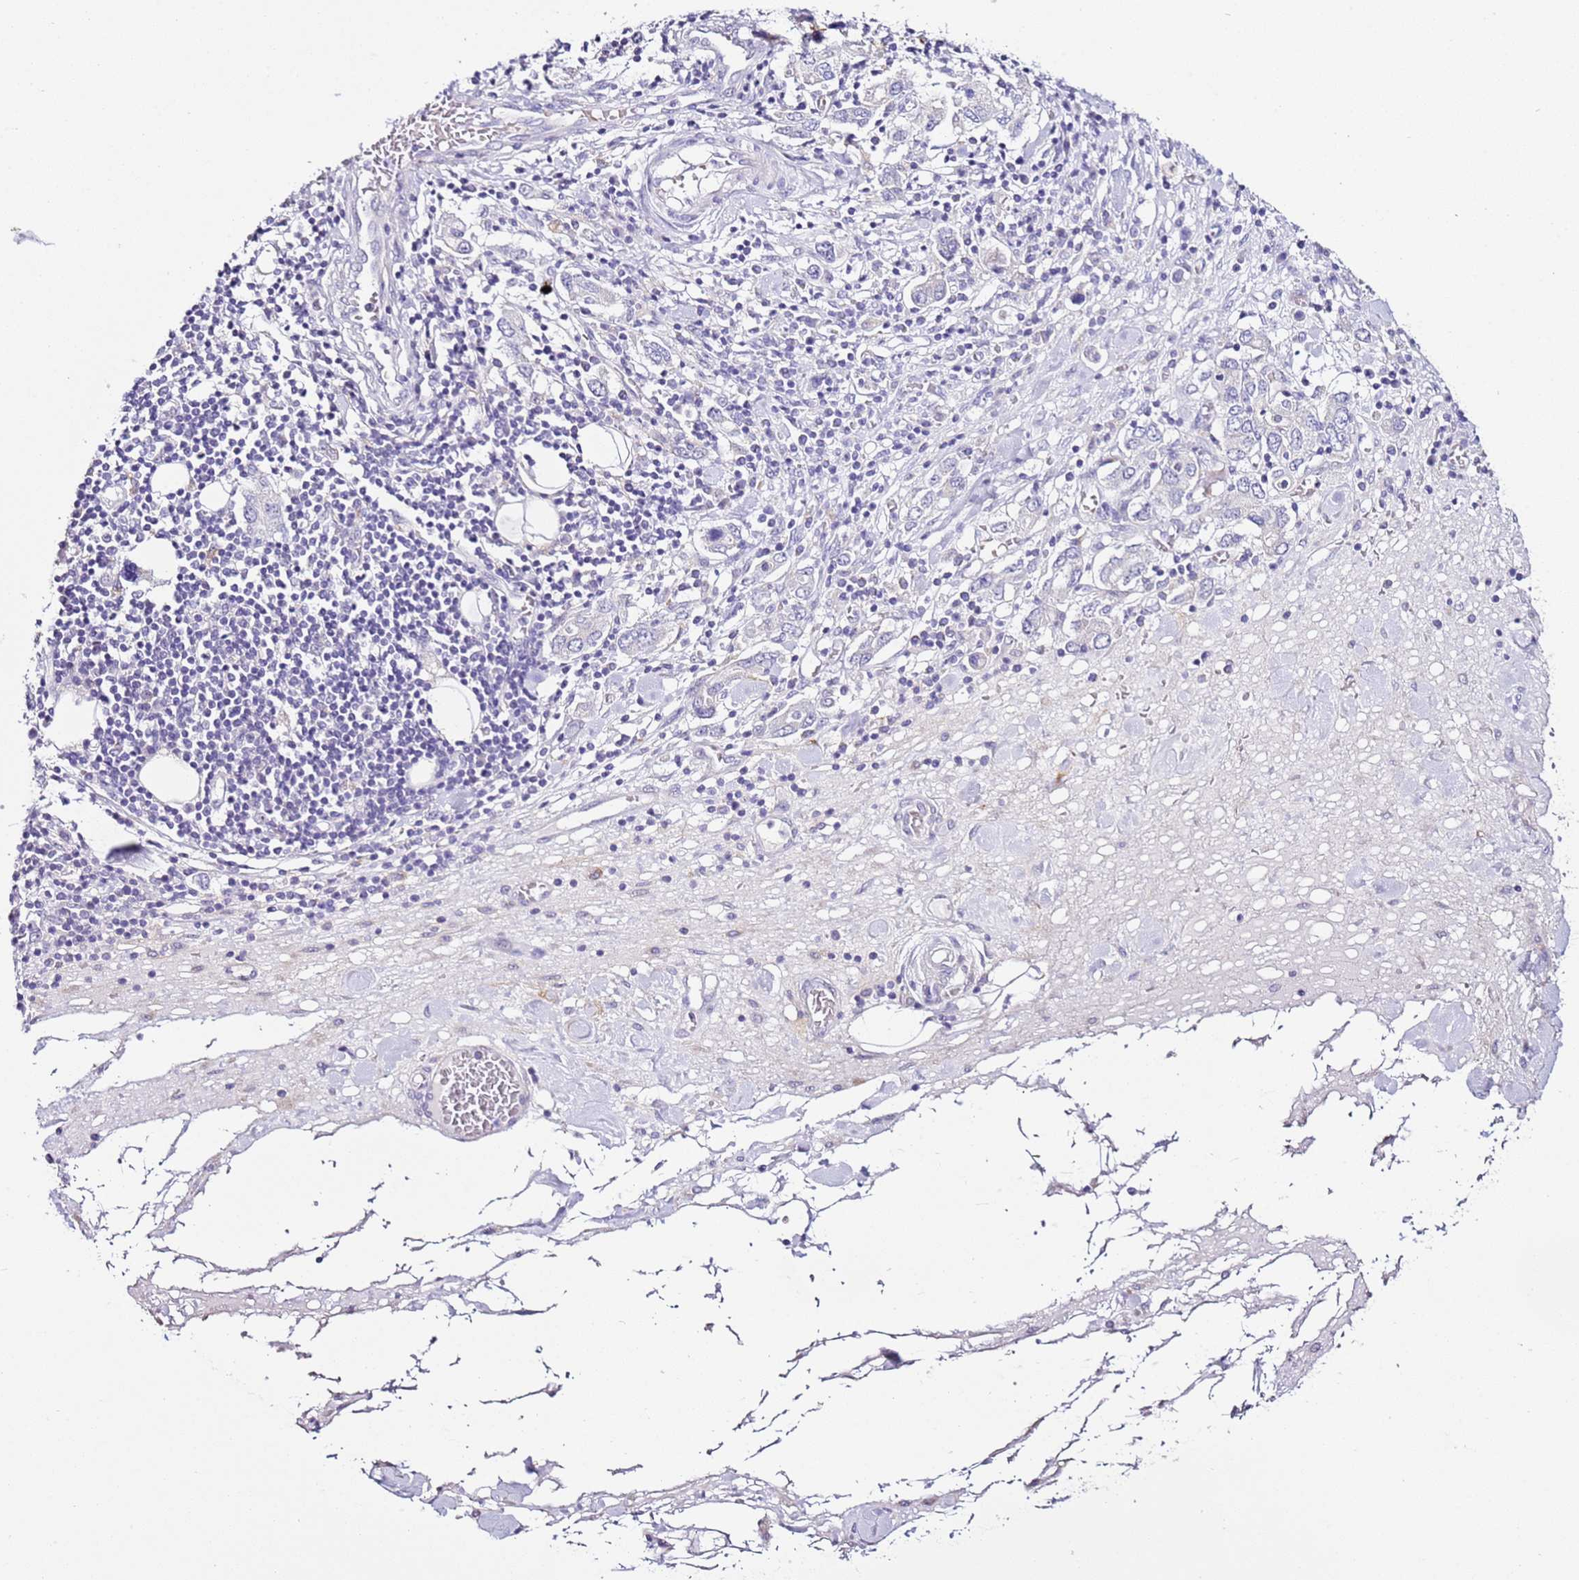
{"staining": {"intensity": "negative", "quantity": "none", "location": "none"}, "tissue": "stomach cancer", "cell_type": "Tumor cells", "image_type": "cancer", "snomed": [{"axis": "morphology", "description": "Adenocarcinoma, NOS"}, {"axis": "topography", "description": "Stomach, upper"}, {"axis": "topography", "description": "Stomach"}], "caption": "Photomicrograph shows no protein staining in tumor cells of adenocarcinoma (stomach) tissue. The staining was performed using DAB to visualize the protein expression in brown, while the nuclei were stained in blue with hematoxylin (Magnification: 20x).", "gene": "HGD", "patient": {"sex": "male", "age": 62}}